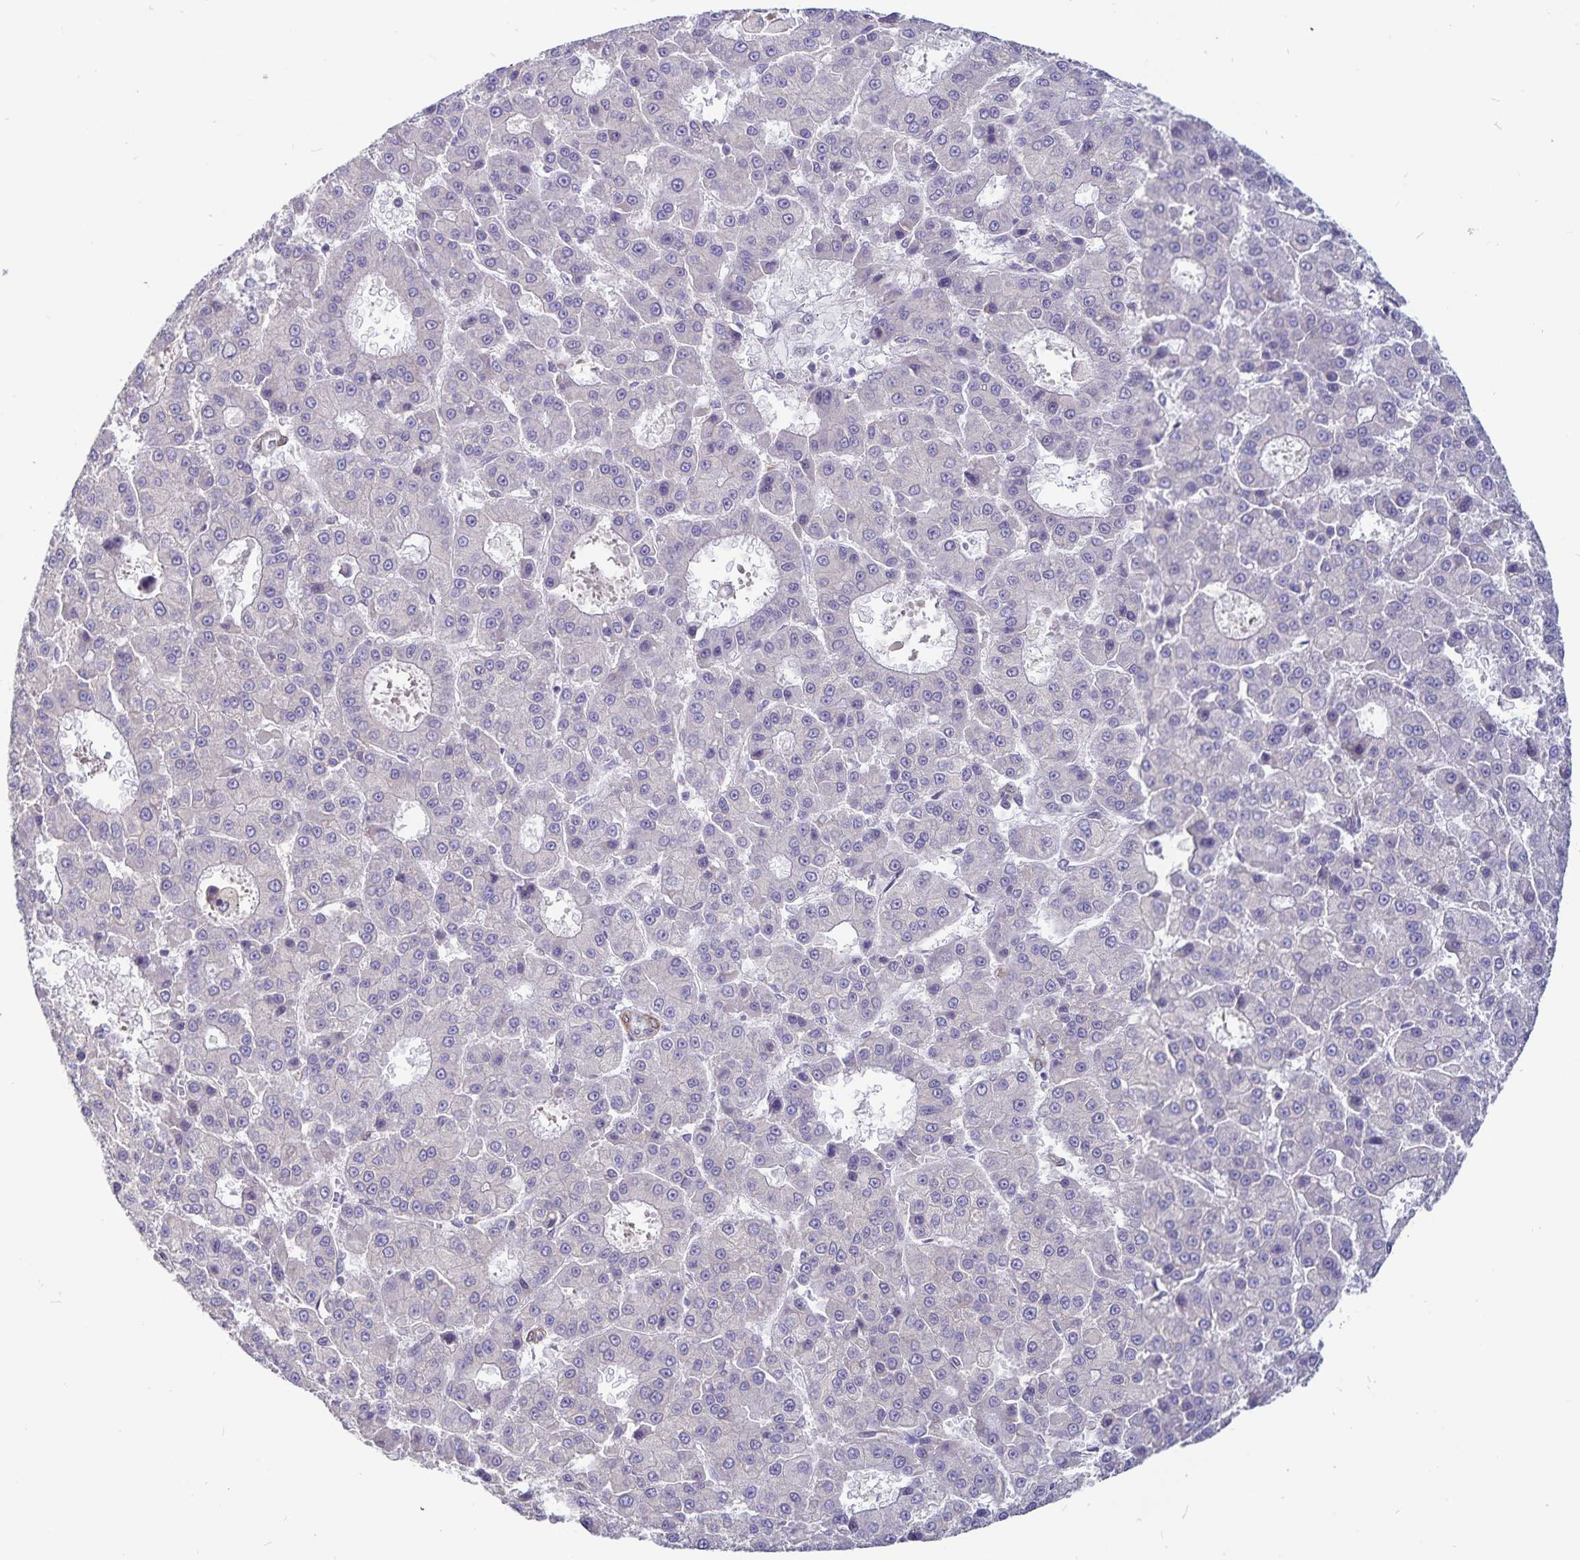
{"staining": {"intensity": "negative", "quantity": "none", "location": "none"}, "tissue": "liver cancer", "cell_type": "Tumor cells", "image_type": "cancer", "snomed": [{"axis": "morphology", "description": "Carcinoma, Hepatocellular, NOS"}, {"axis": "topography", "description": "Liver"}], "caption": "Immunohistochemistry image of liver cancer stained for a protein (brown), which displays no expression in tumor cells.", "gene": "ATP2A2", "patient": {"sex": "male", "age": 70}}